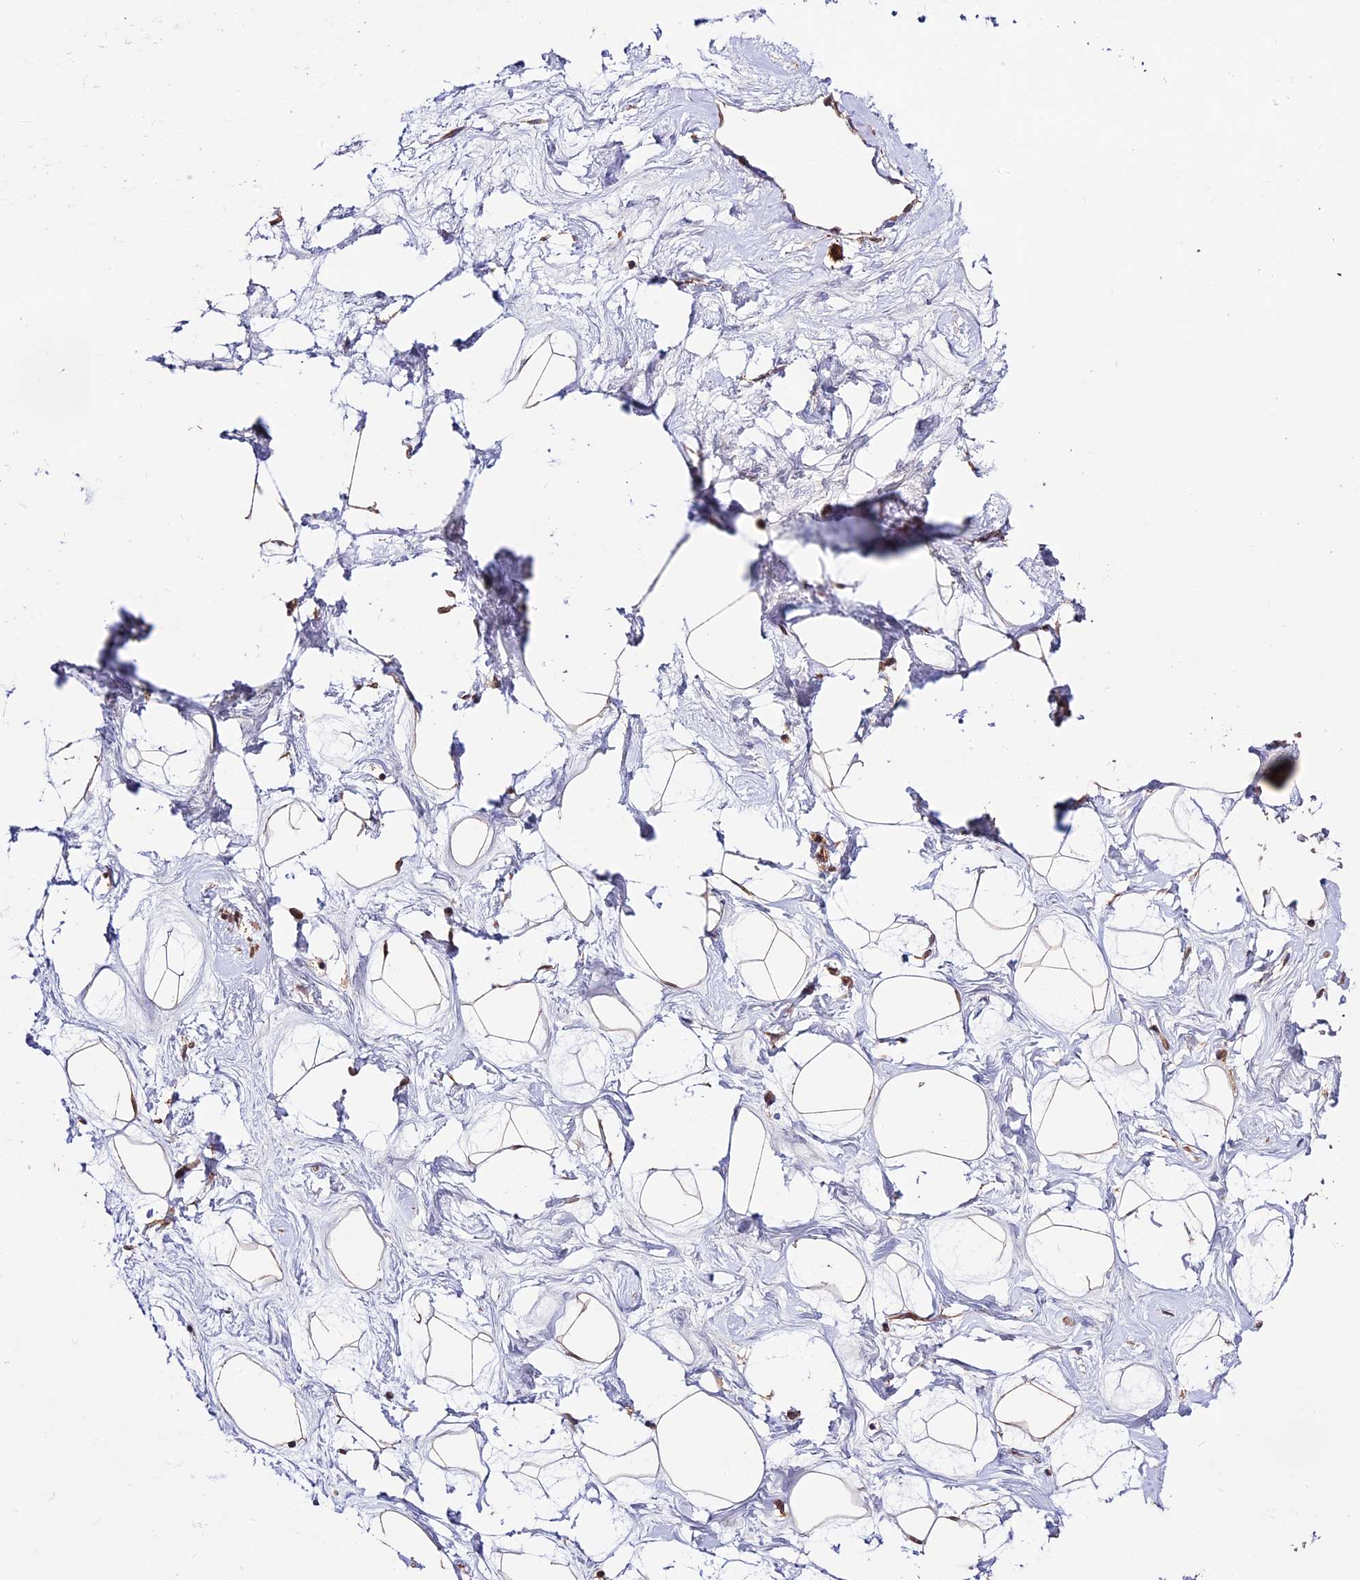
{"staining": {"intensity": "moderate", "quantity": "25%-75%", "location": "cytoplasmic/membranous"}, "tissue": "breast", "cell_type": "Adipocytes", "image_type": "normal", "snomed": [{"axis": "morphology", "description": "Normal tissue, NOS"}, {"axis": "morphology", "description": "Adenoma, NOS"}, {"axis": "topography", "description": "Breast"}], "caption": "Immunohistochemical staining of benign breast shows 25%-75% levels of moderate cytoplasmic/membranous protein expression in approximately 25%-75% of adipocytes.", "gene": "CES3", "patient": {"sex": "female", "age": 23}}